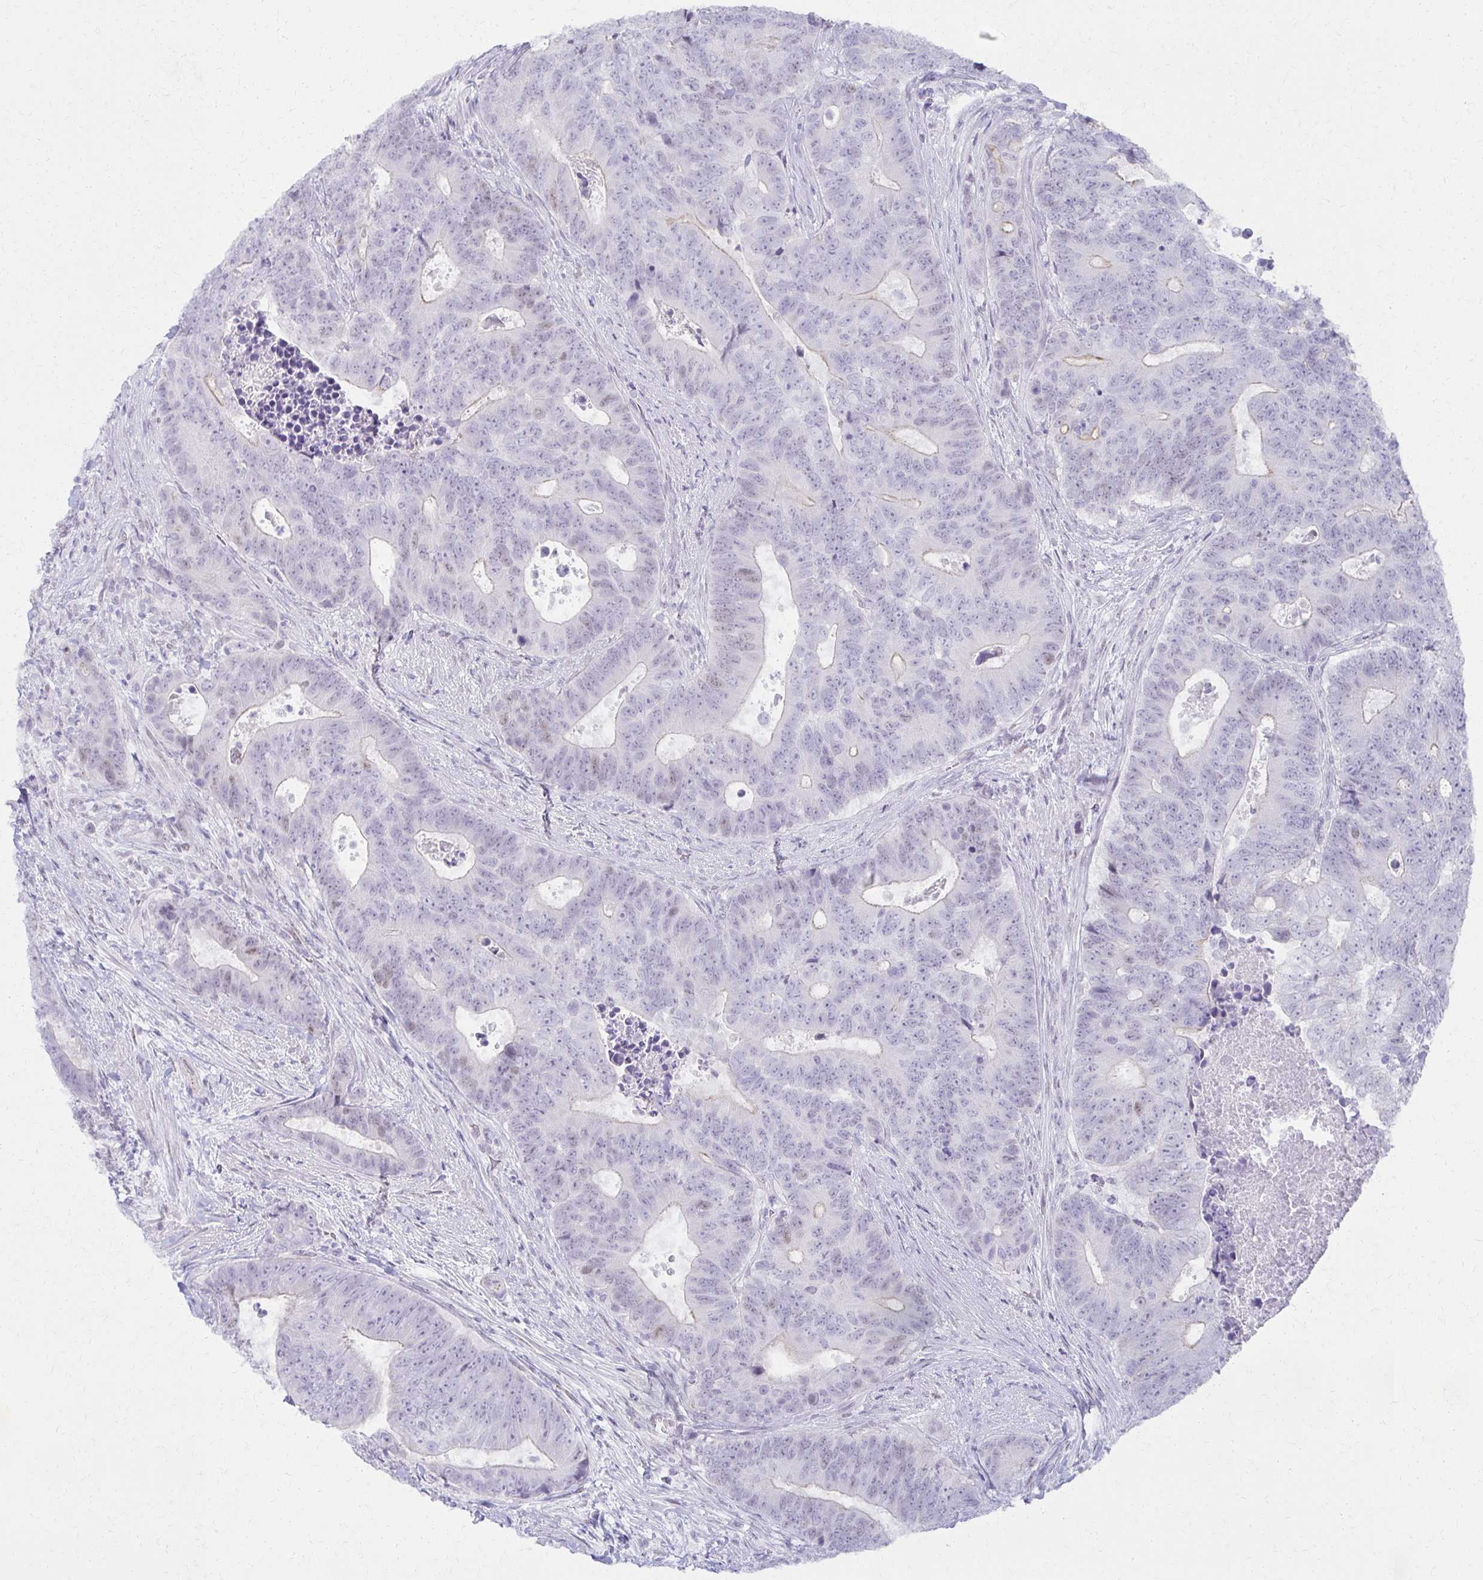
{"staining": {"intensity": "negative", "quantity": "none", "location": "none"}, "tissue": "colorectal cancer", "cell_type": "Tumor cells", "image_type": "cancer", "snomed": [{"axis": "morphology", "description": "Adenocarcinoma, NOS"}, {"axis": "topography", "description": "Colon"}], "caption": "This is a histopathology image of immunohistochemistry (IHC) staining of colorectal cancer (adenocarcinoma), which shows no expression in tumor cells. (Stains: DAB (3,3'-diaminobenzidine) immunohistochemistry (IHC) with hematoxylin counter stain, Microscopy: brightfield microscopy at high magnification).", "gene": "MORC4", "patient": {"sex": "female", "age": 48}}